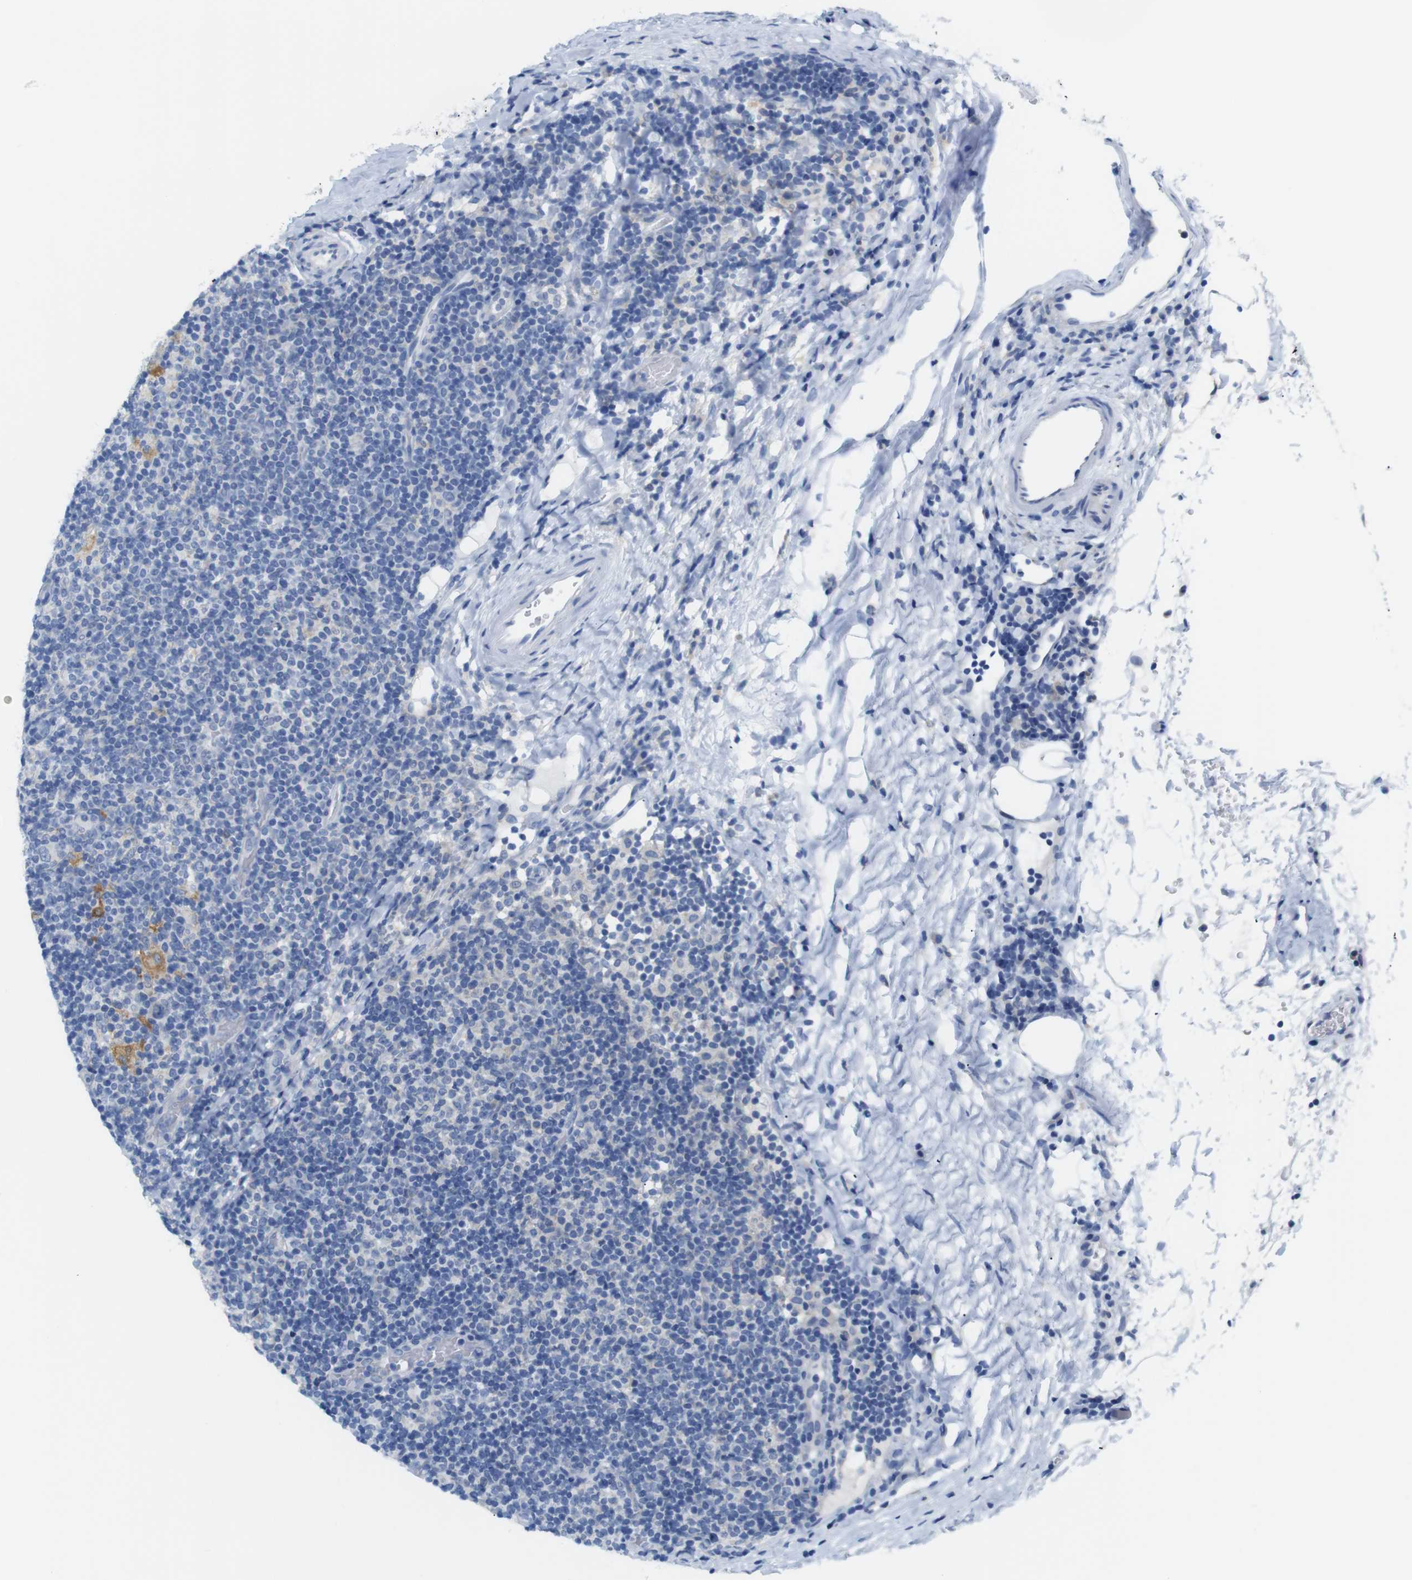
{"staining": {"intensity": "negative", "quantity": "none", "location": "none"}, "tissue": "lymphoma", "cell_type": "Tumor cells", "image_type": "cancer", "snomed": [{"axis": "morphology", "description": "Hodgkin's disease, NOS"}, {"axis": "topography", "description": "Lymph node"}], "caption": "Histopathology image shows no significant protein expression in tumor cells of Hodgkin's disease.", "gene": "NEBL", "patient": {"sex": "female", "age": 57}}